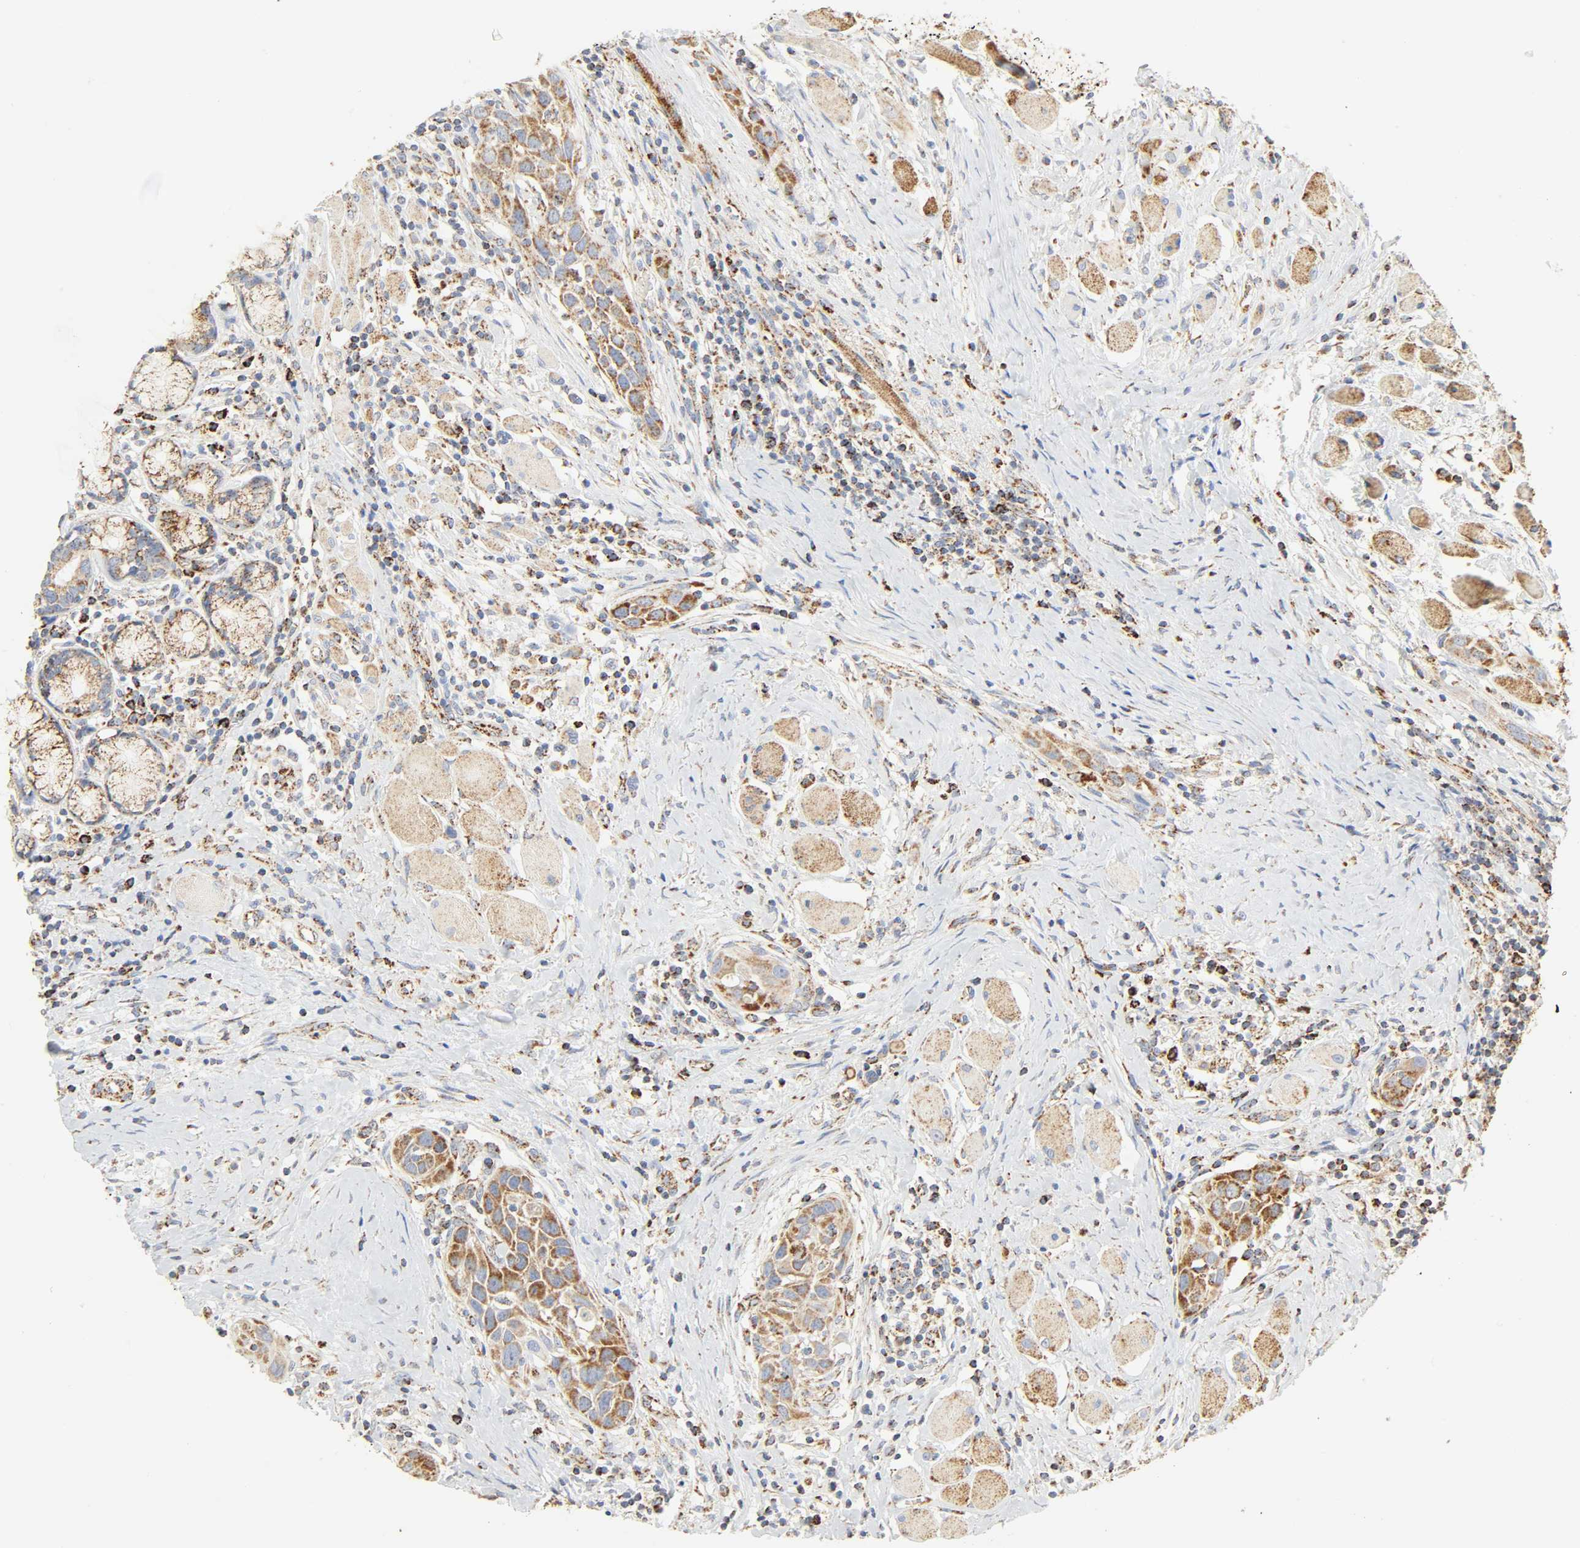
{"staining": {"intensity": "moderate", "quantity": ">75%", "location": "cytoplasmic/membranous"}, "tissue": "head and neck cancer", "cell_type": "Tumor cells", "image_type": "cancer", "snomed": [{"axis": "morphology", "description": "Squamous cell carcinoma, NOS"}, {"axis": "topography", "description": "Oral tissue"}, {"axis": "topography", "description": "Head-Neck"}], "caption": "Human head and neck squamous cell carcinoma stained with a protein marker shows moderate staining in tumor cells.", "gene": "ACAT1", "patient": {"sex": "female", "age": 50}}